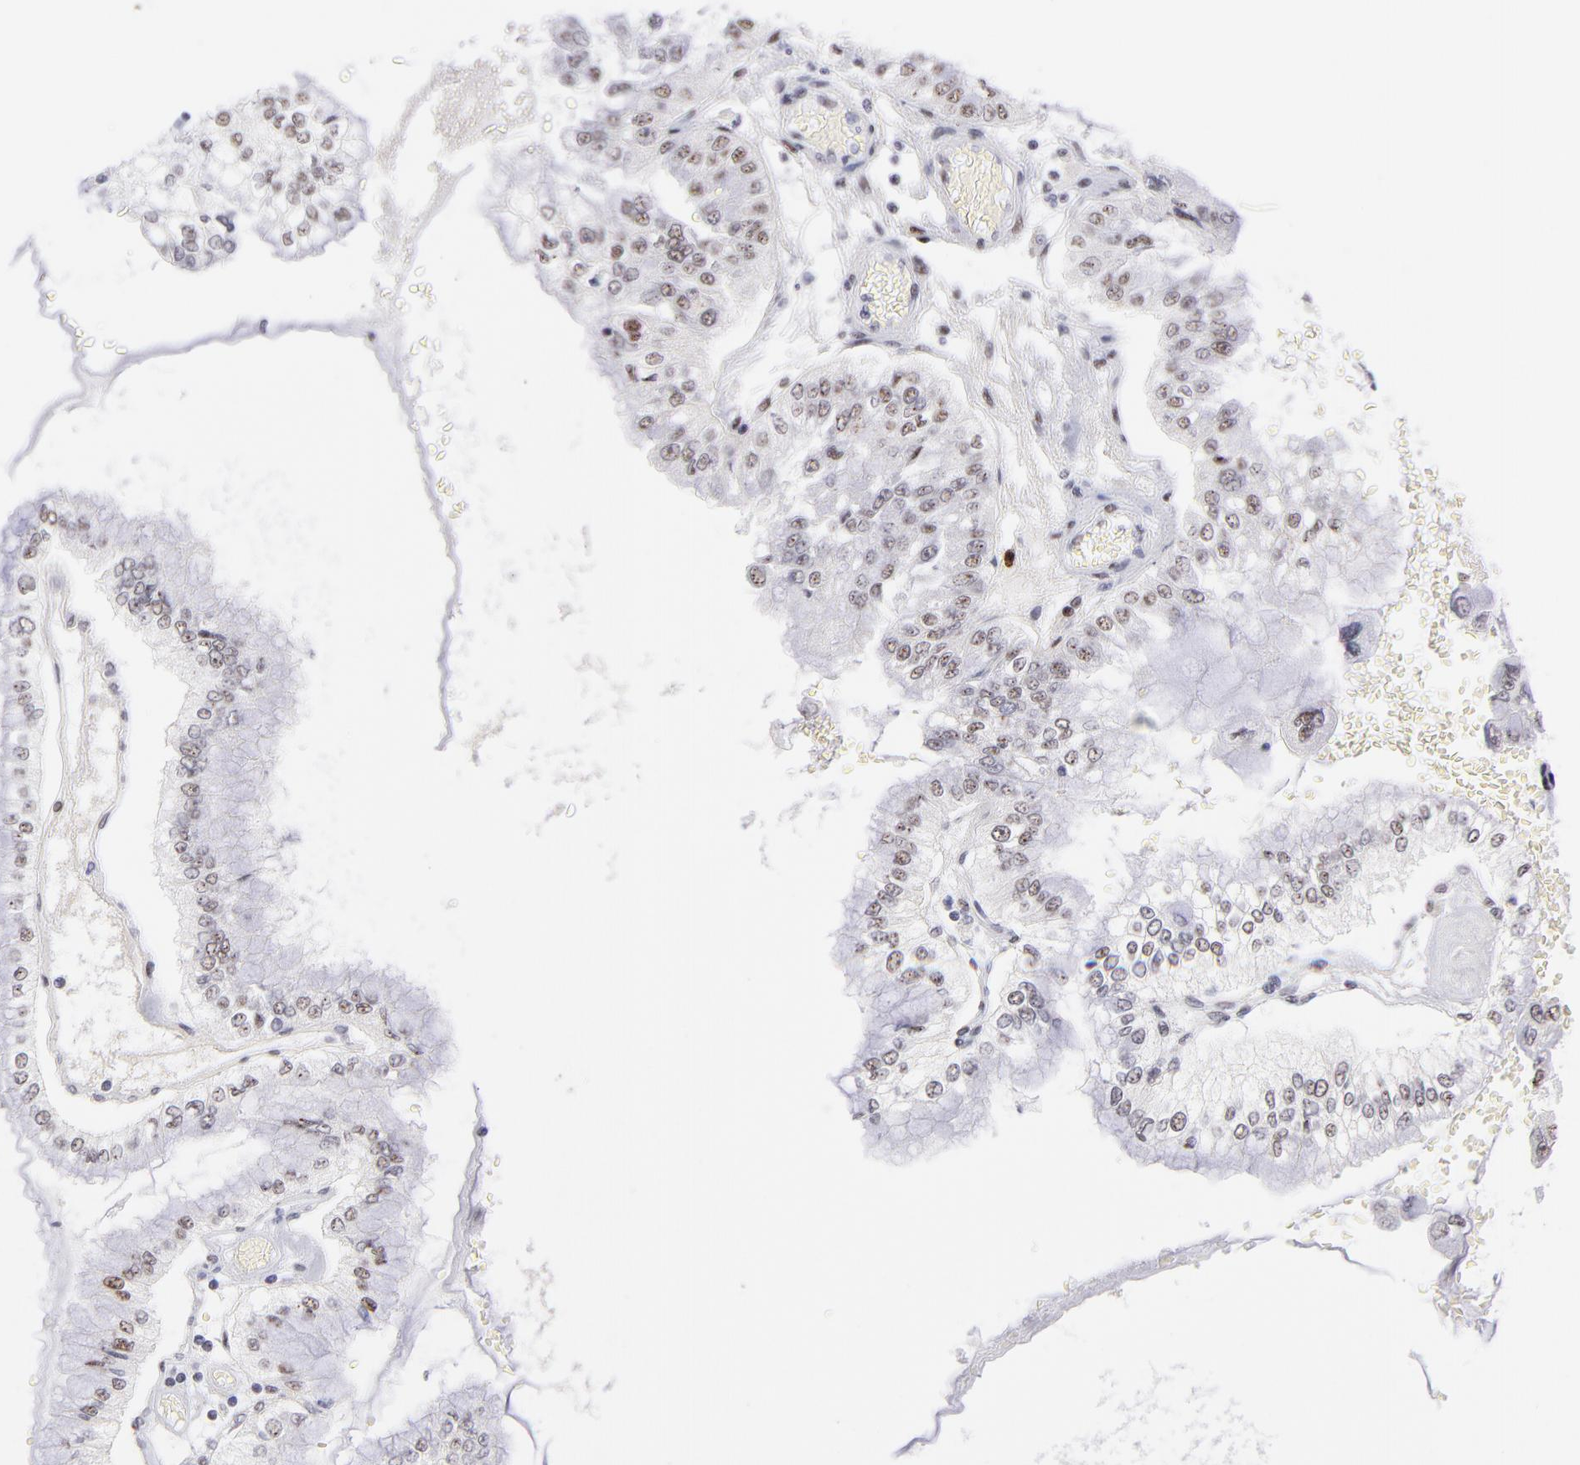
{"staining": {"intensity": "moderate", "quantity": ">75%", "location": "nuclear"}, "tissue": "liver cancer", "cell_type": "Tumor cells", "image_type": "cancer", "snomed": [{"axis": "morphology", "description": "Cholangiocarcinoma"}, {"axis": "topography", "description": "Liver"}], "caption": "Immunohistochemistry (IHC) image of human liver cancer stained for a protein (brown), which reveals medium levels of moderate nuclear positivity in about >75% of tumor cells.", "gene": "CDC25C", "patient": {"sex": "female", "age": 79}}